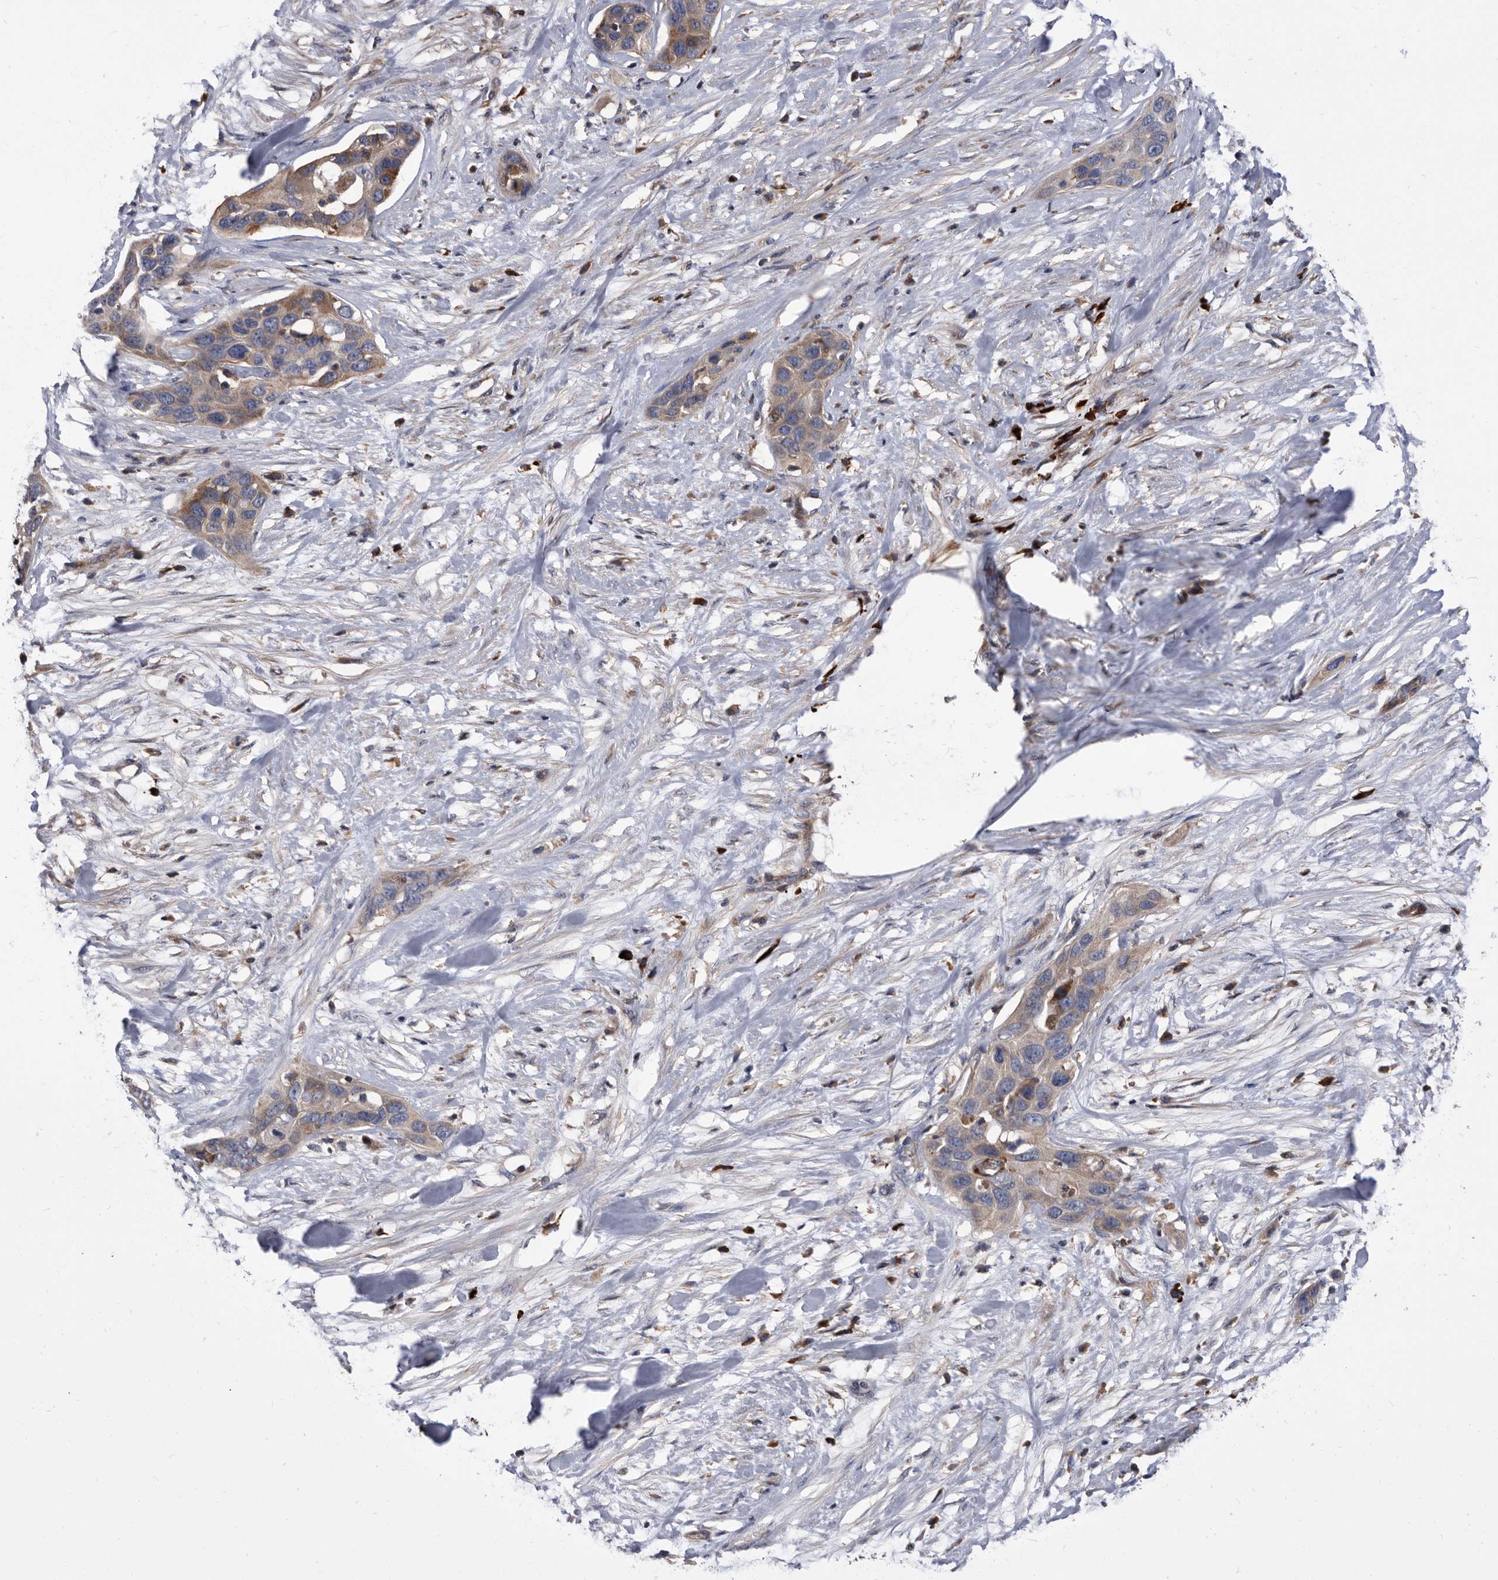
{"staining": {"intensity": "moderate", "quantity": ">75%", "location": "cytoplasmic/membranous"}, "tissue": "pancreatic cancer", "cell_type": "Tumor cells", "image_type": "cancer", "snomed": [{"axis": "morphology", "description": "Adenocarcinoma, NOS"}, {"axis": "topography", "description": "Pancreas"}], "caption": "This histopathology image shows immunohistochemistry staining of human pancreatic adenocarcinoma, with medium moderate cytoplasmic/membranous positivity in approximately >75% of tumor cells.", "gene": "DTNBP1", "patient": {"sex": "female", "age": 60}}